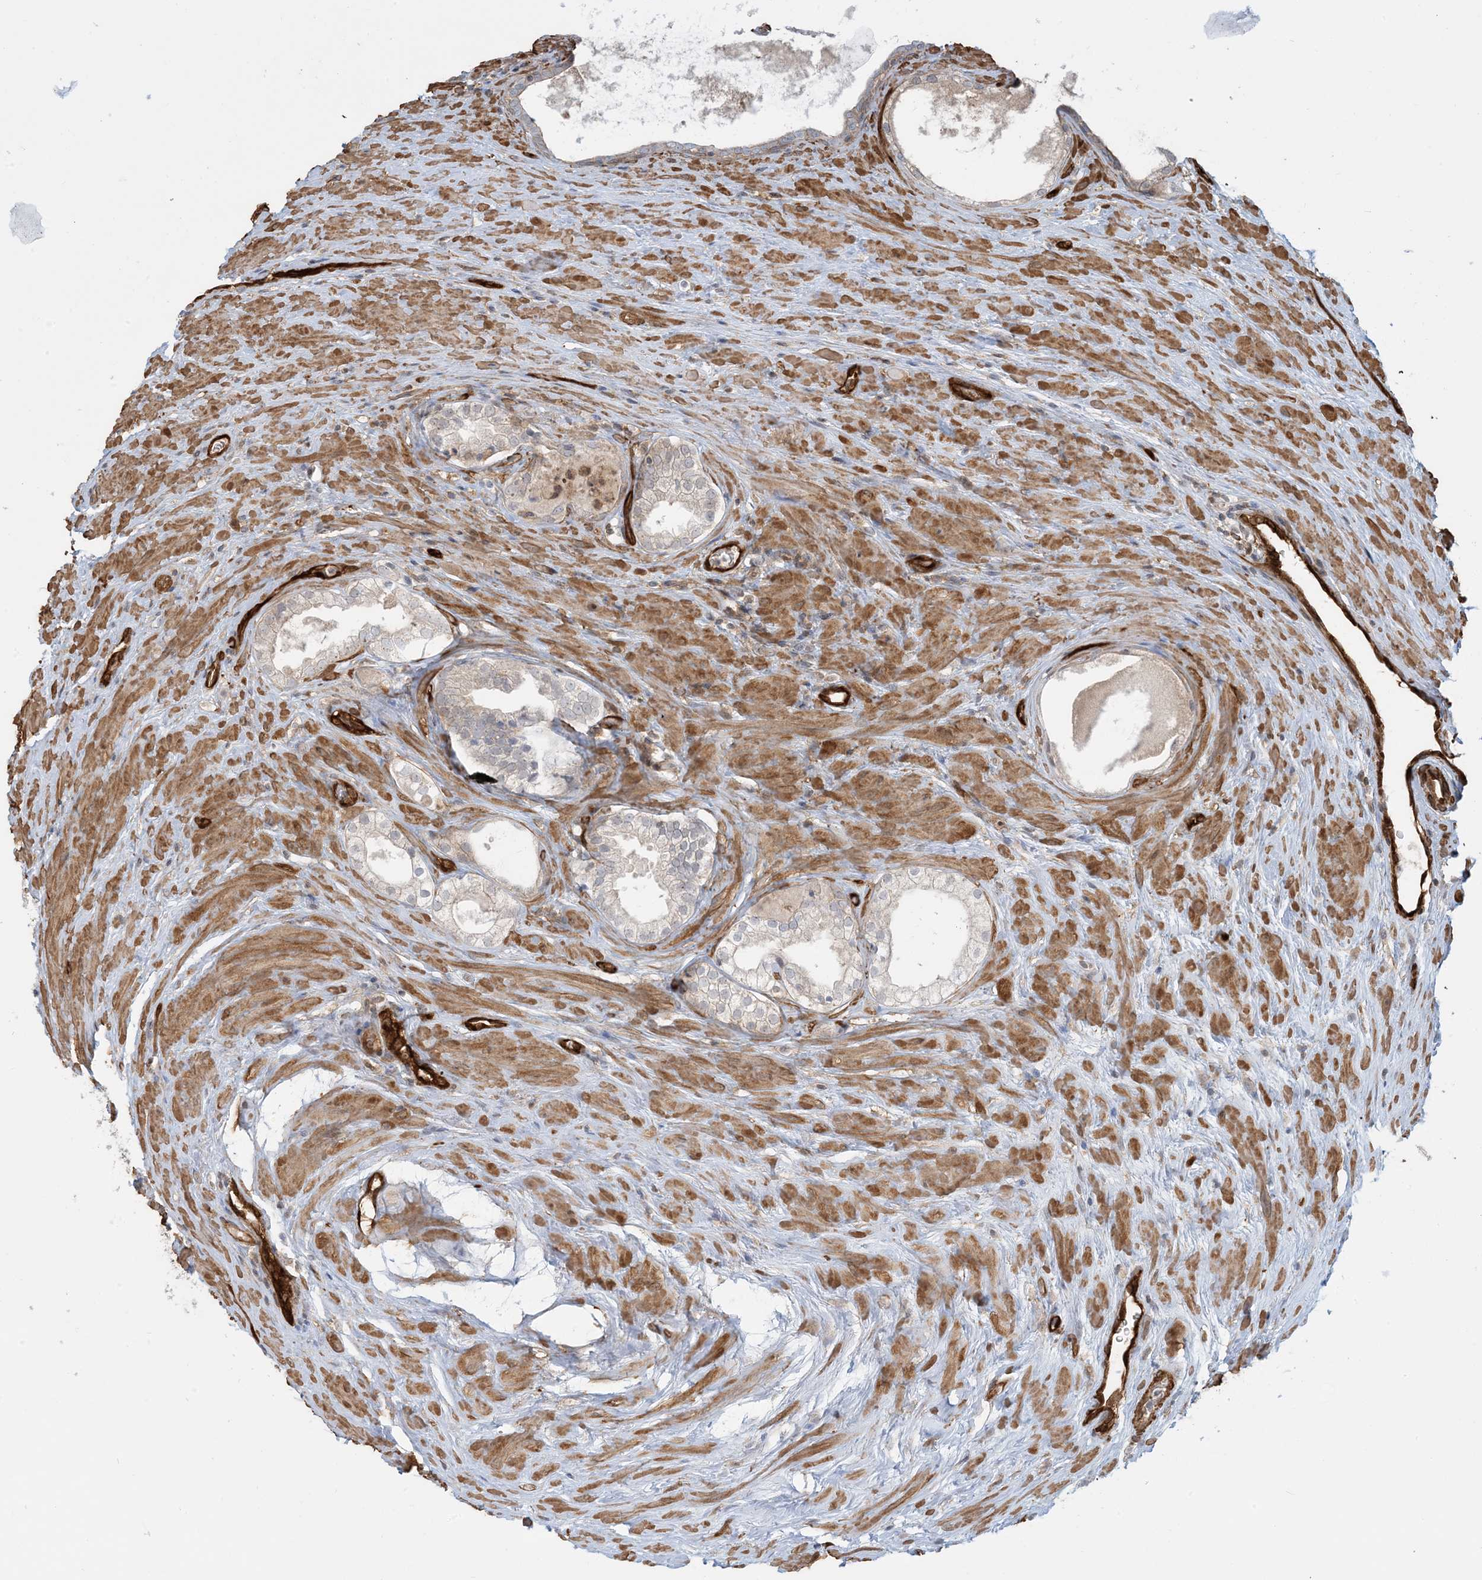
{"staining": {"intensity": "negative", "quantity": "none", "location": "none"}, "tissue": "prostate cancer", "cell_type": "Tumor cells", "image_type": "cancer", "snomed": [{"axis": "morphology", "description": "Adenocarcinoma, High grade"}, {"axis": "topography", "description": "Prostate"}], "caption": "This image is of prostate cancer stained with IHC to label a protein in brown with the nuclei are counter-stained blue. There is no expression in tumor cells.", "gene": "PPM1F", "patient": {"sex": "male", "age": 73}}